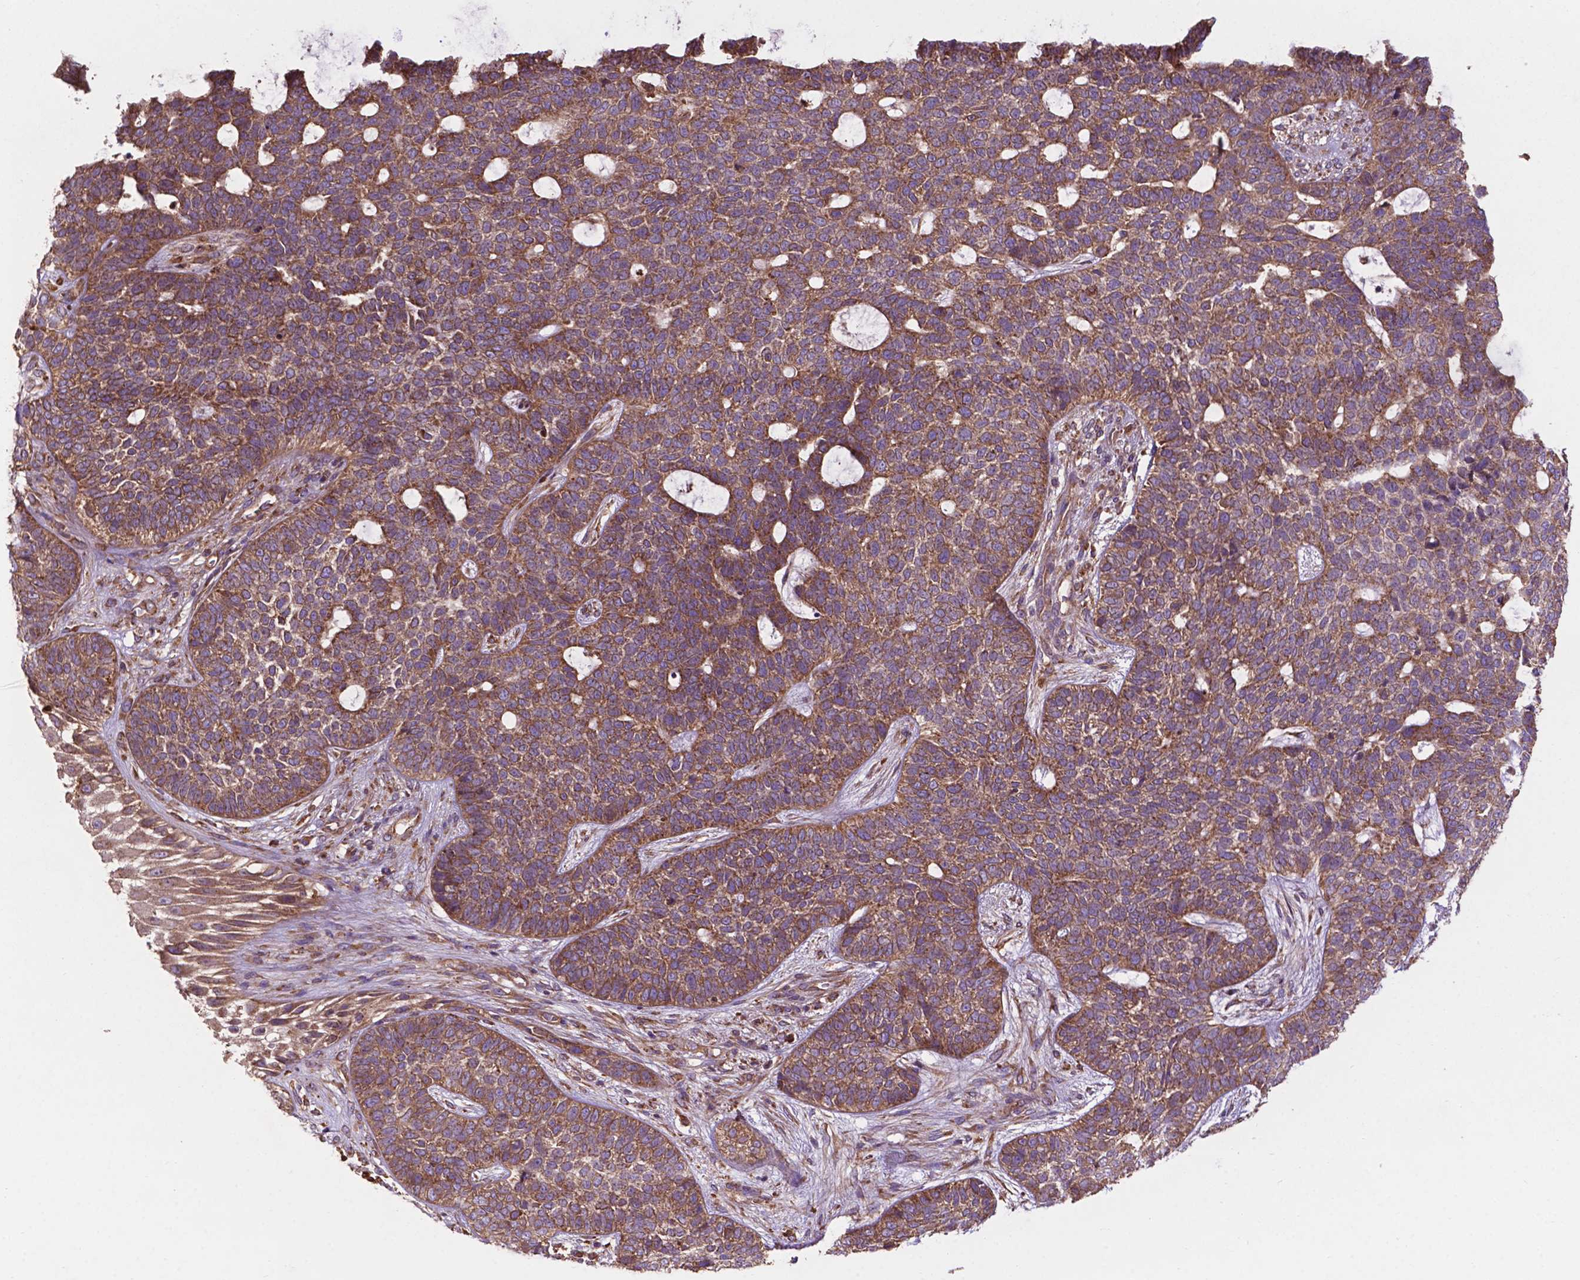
{"staining": {"intensity": "moderate", "quantity": ">75%", "location": "cytoplasmic/membranous"}, "tissue": "skin cancer", "cell_type": "Tumor cells", "image_type": "cancer", "snomed": [{"axis": "morphology", "description": "Basal cell carcinoma"}, {"axis": "topography", "description": "Skin"}], "caption": "Skin cancer stained with a protein marker demonstrates moderate staining in tumor cells.", "gene": "CCDC71L", "patient": {"sex": "female", "age": 69}}